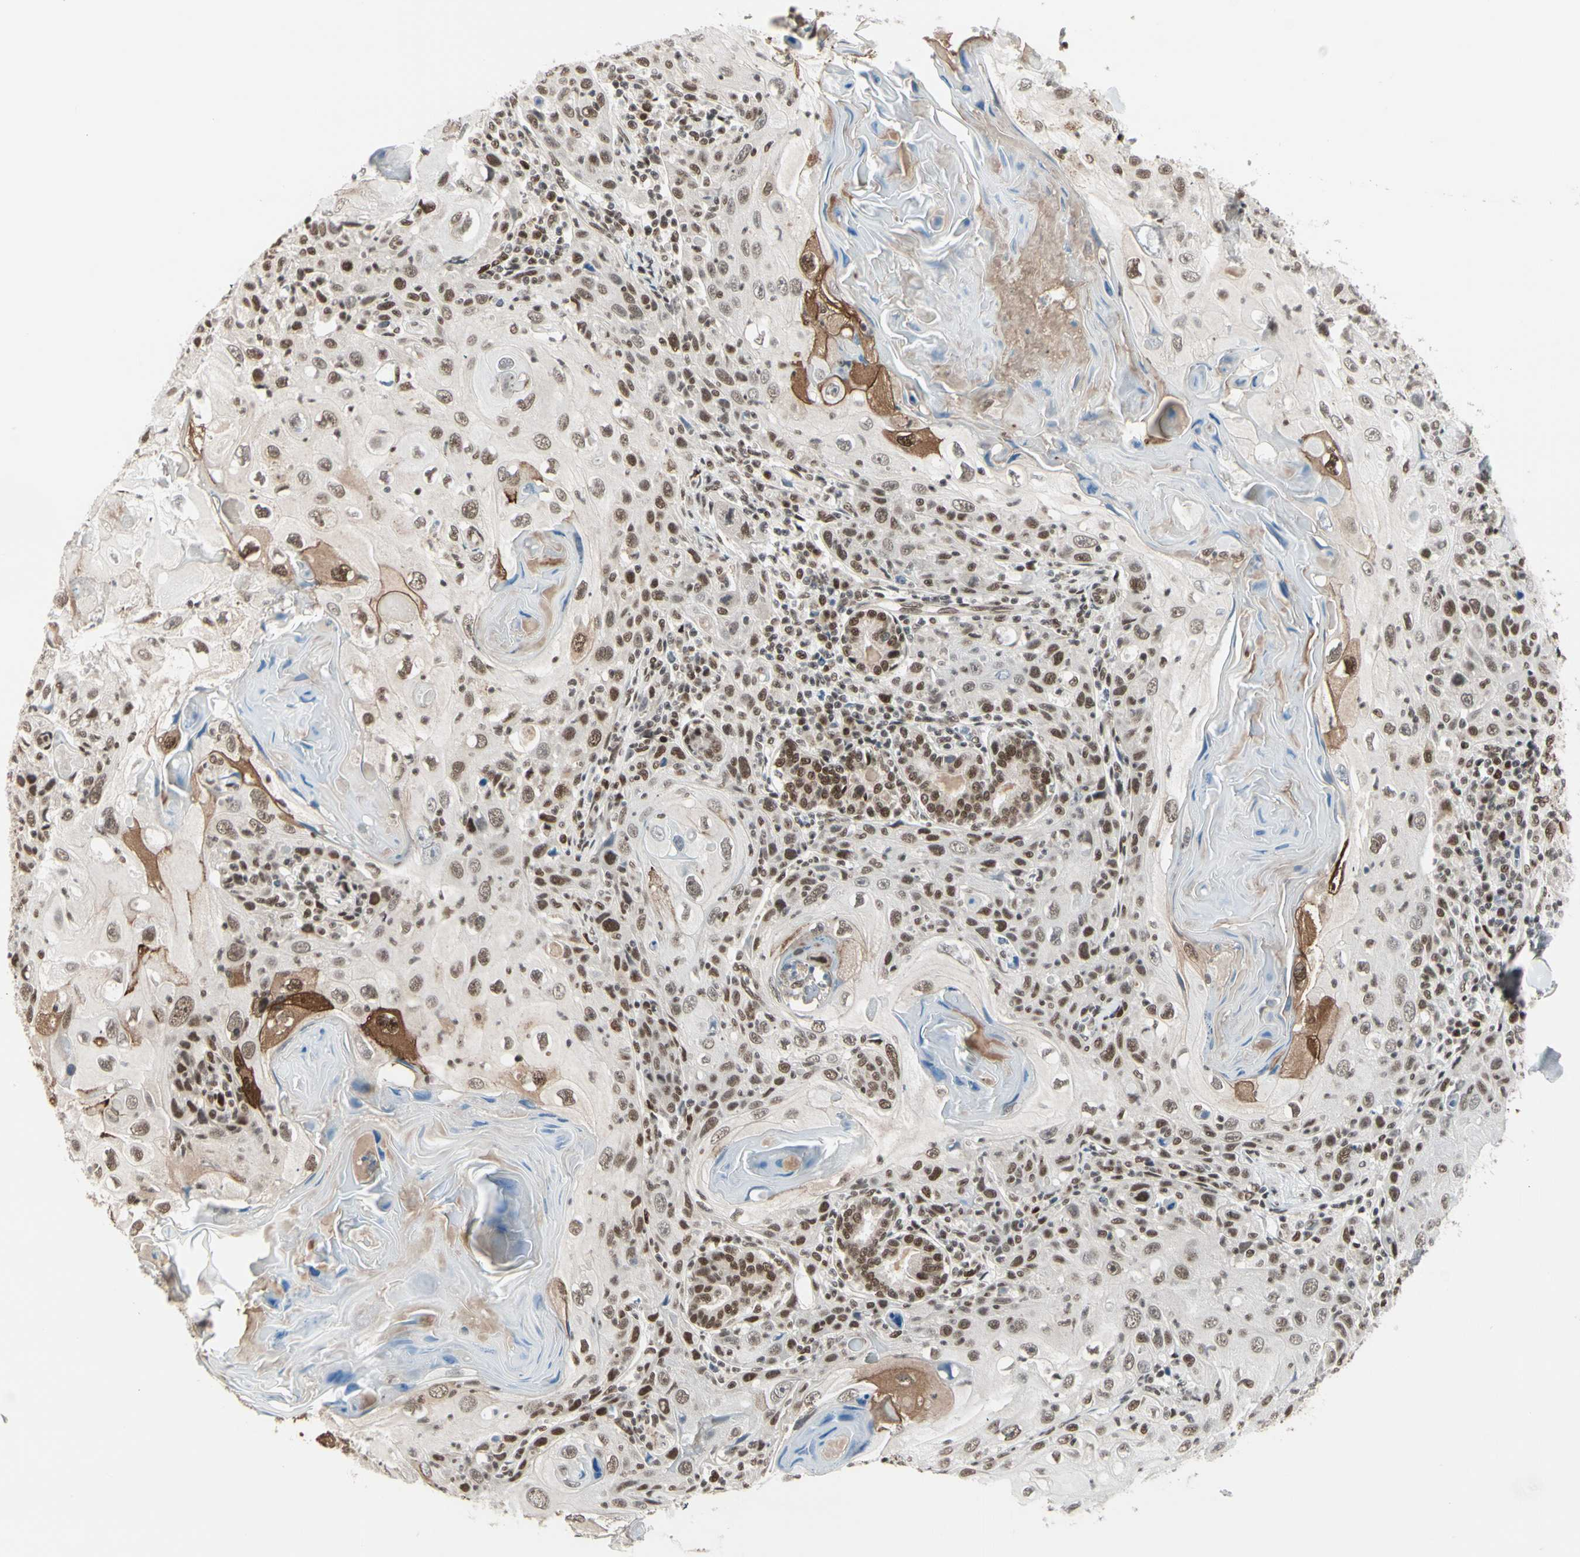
{"staining": {"intensity": "moderate", "quantity": ">75%", "location": "nuclear"}, "tissue": "skin cancer", "cell_type": "Tumor cells", "image_type": "cancer", "snomed": [{"axis": "morphology", "description": "Squamous cell carcinoma, NOS"}, {"axis": "topography", "description": "Skin"}], "caption": "Skin cancer stained with DAB (3,3'-diaminobenzidine) immunohistochemistry demonstrates medium levels of moderate nuclear expression in approximately >75% of tumor cells.", "gene": "CHAMP1", "patient": {"sex": "female", "age": 88}}